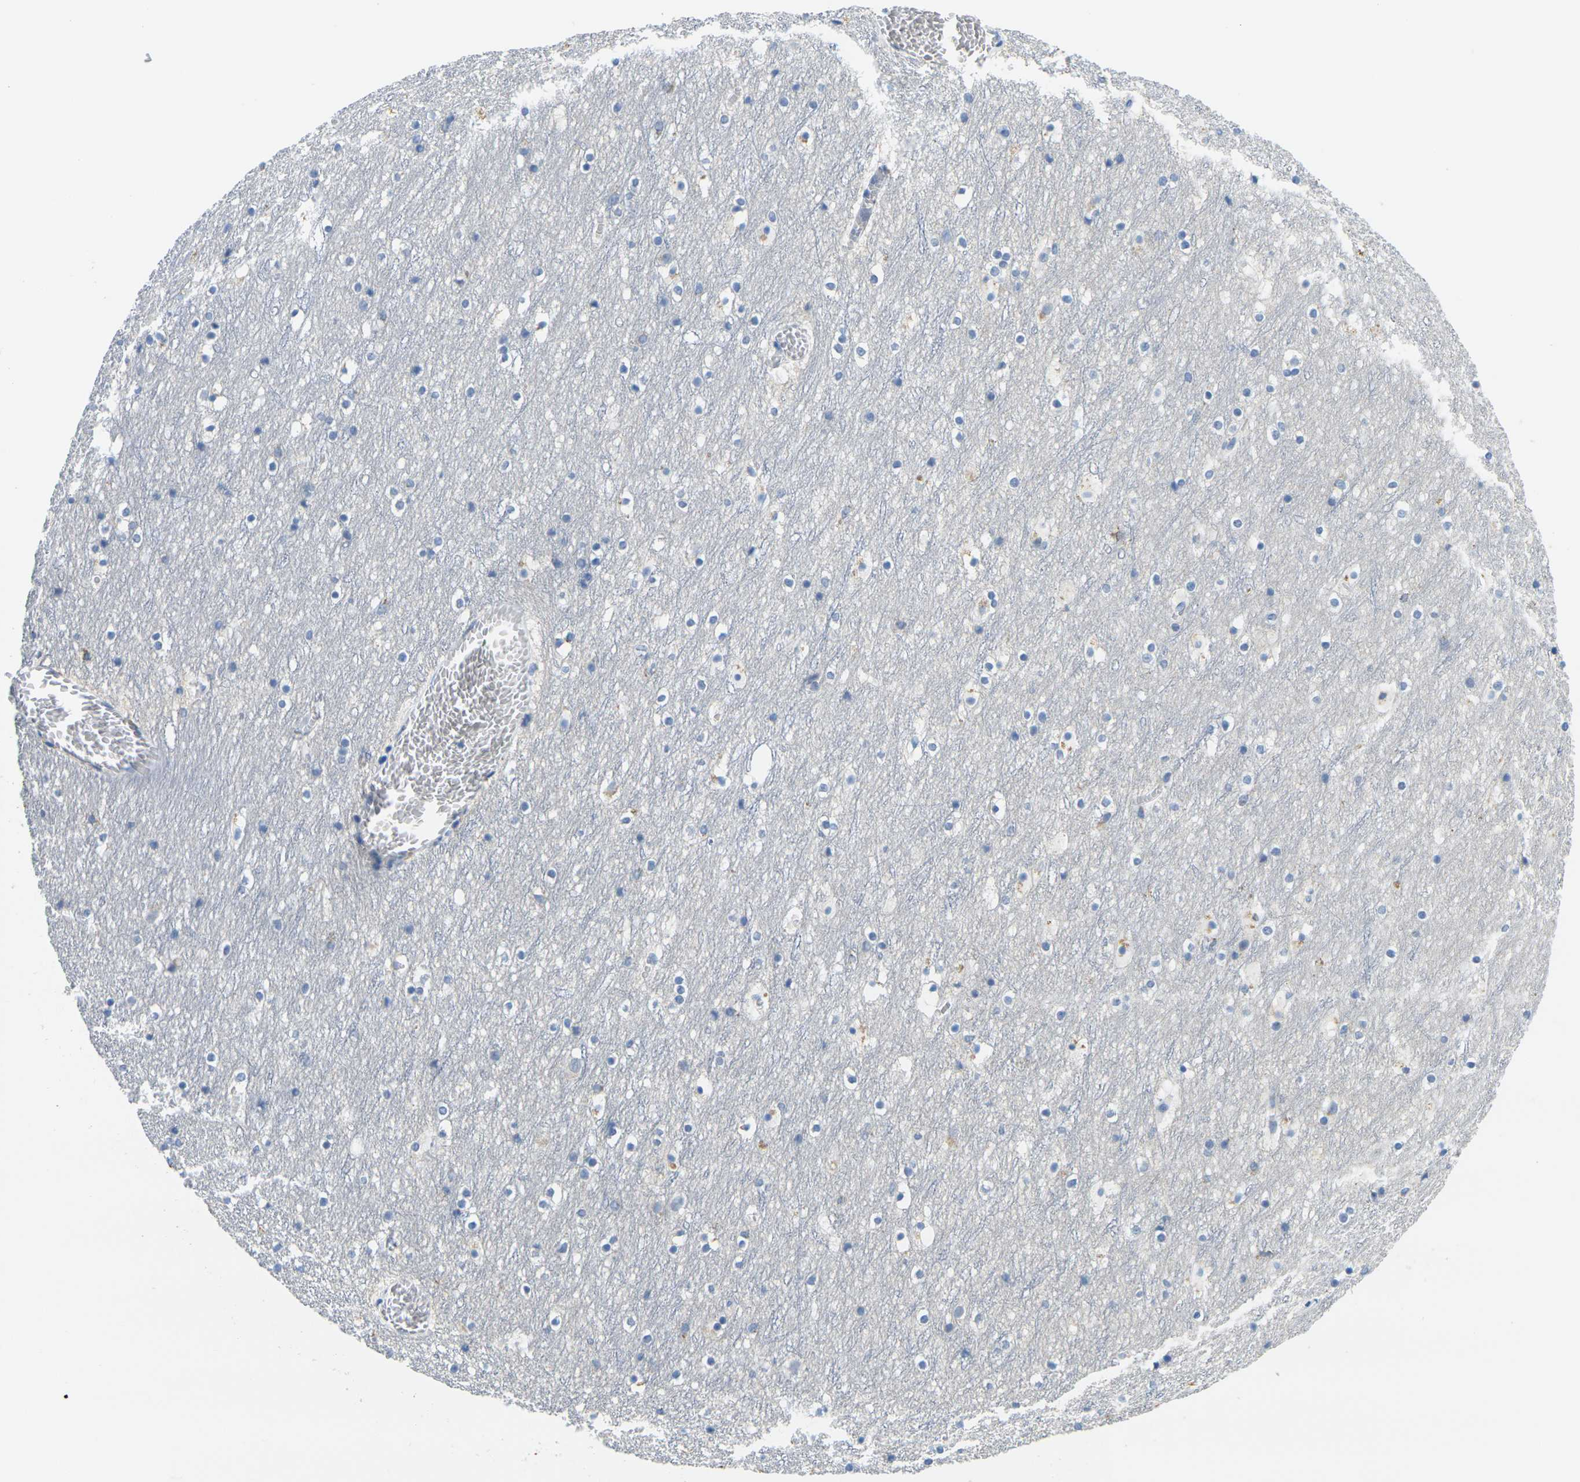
{"staining": {"intensity": "negative", "quantity": "none", "location": "none"}, "tissue": "cerebral cortex", "cell_type": "Endothelial cells", "image_type": "normal", "snomed": [{"axis": "morphology", "description": "Normal tissue, NOS"}, {"axis": "topography", "description": "Cerebral cortex"}], "caption": "IHC micrograph of normal human cerebral cortex stained for a protein (brown), which demonstrates no staining in endothelial cells.", "gene": "FAM3D", "patient": {"sex": "male", "age": 45}}